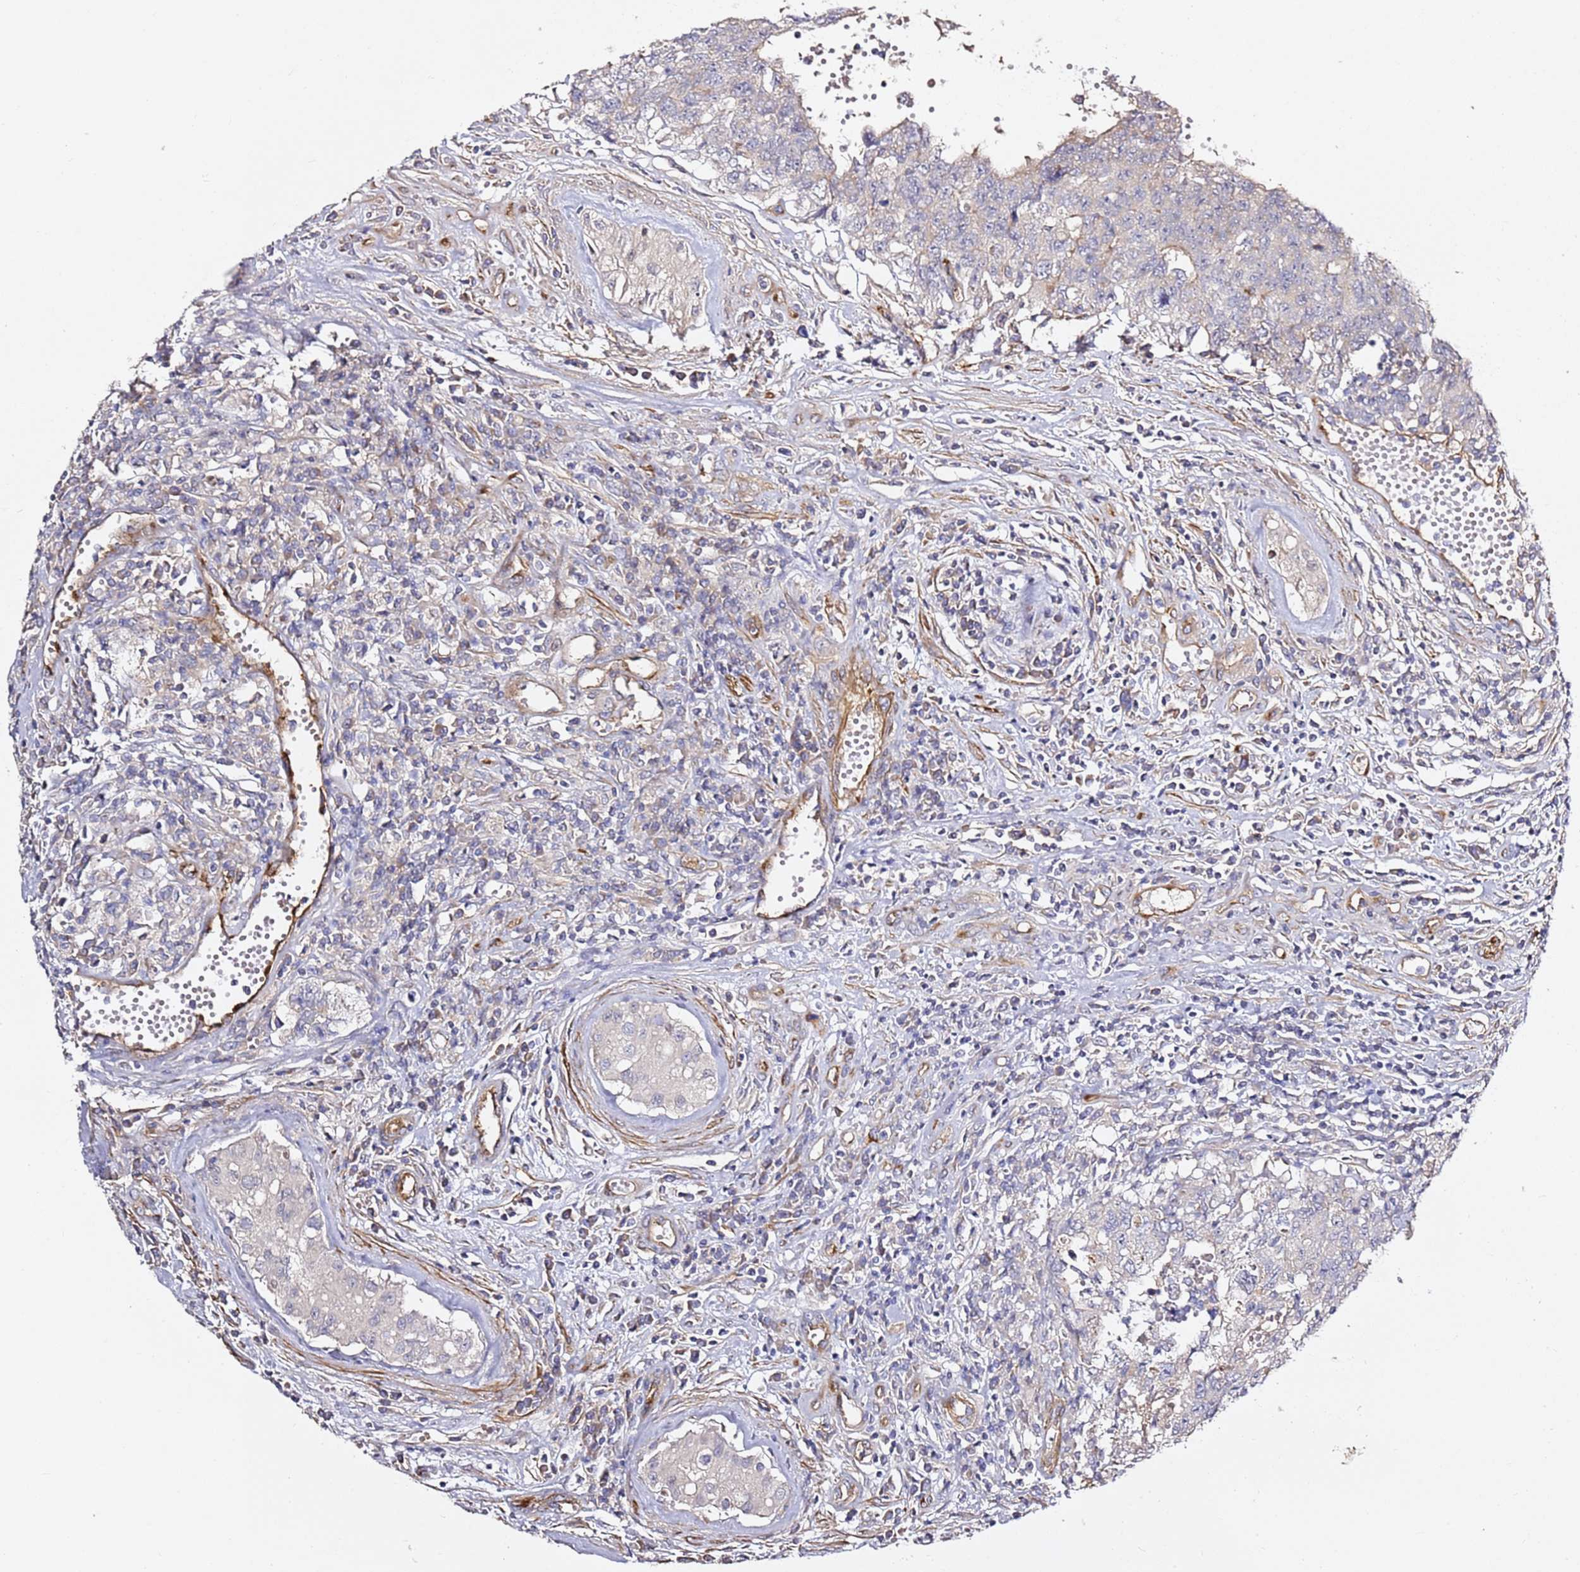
{"staining": {"intensity": "weak", "quantity": "<25%", "location": "cytoplasmic/membranous"}, "tissue": "testis cancer", "cell_type": "Tumor cells", "image_type": "cancer", "snomed": [{"axis": "morphology", "description": "Carcinoma, Embryonal, NOS"}, {"axis": "topography", "description": "Testis"}], "caption": "Tumor cells show no significant staining in testis embryonal carcinoma.", "gene": "EPS8L1", "patient": {"sex": "male", "age": 34}}